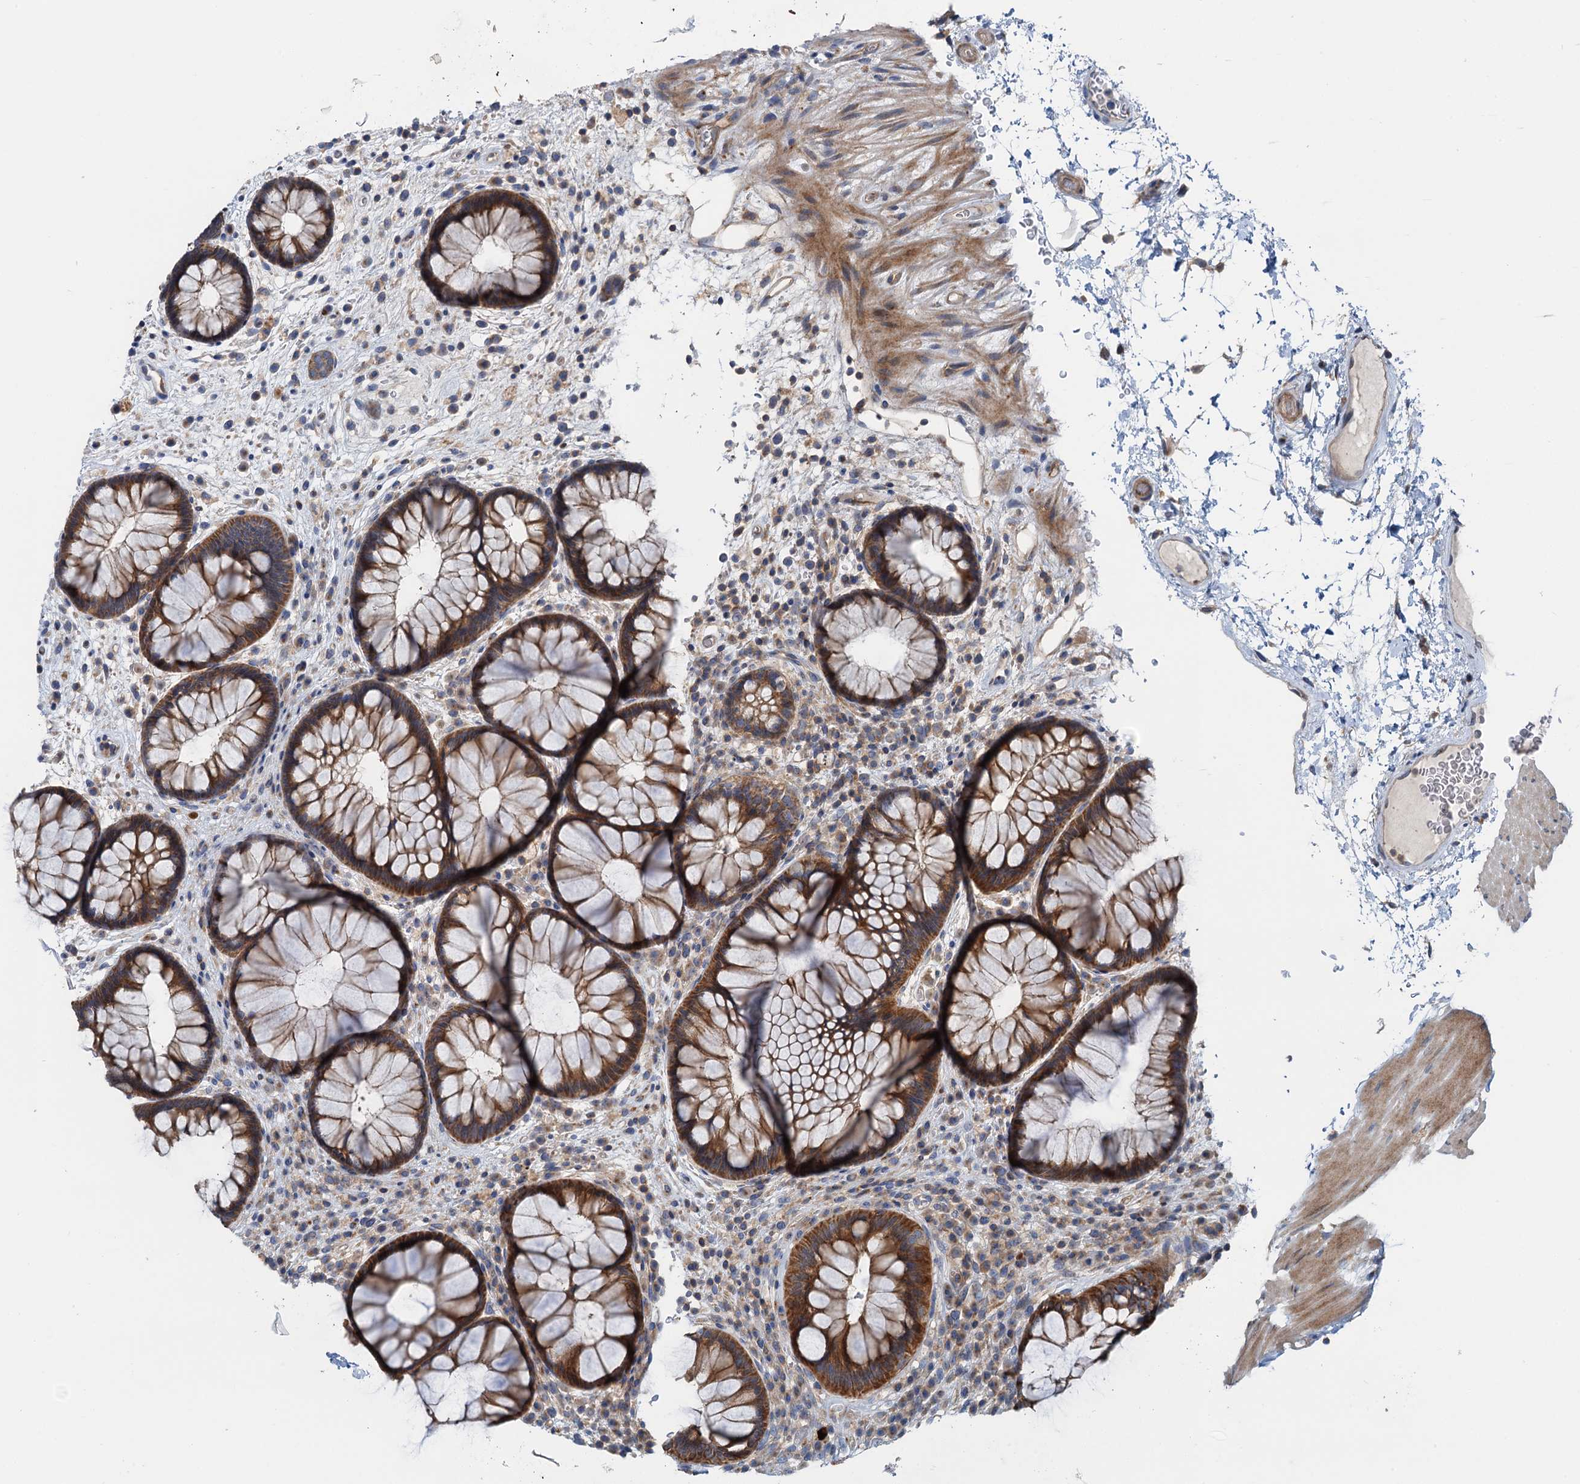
{"staining": {"intensity": "strong", "quantity": ">75%", "location": "cytoplasmic/membranous"}, "tissue": "rectum", "cell_type": "Glandular cells", "image_type": "normal", "snomed": [{"axis": "morphology", "description": "Normal tissue, NOS"}, {"axis": "topography", "description": "Rectum"}], "caption": "The histopathology image reveals a brown stain indicating the presence of a protein in the cytoplasmic/membranous of glandular cells in rectum. (DAB IHC with brightfield microscopy, high magnification).", "gene": "ANKRD26", "patient": {"sex": "male", "age": 51}}